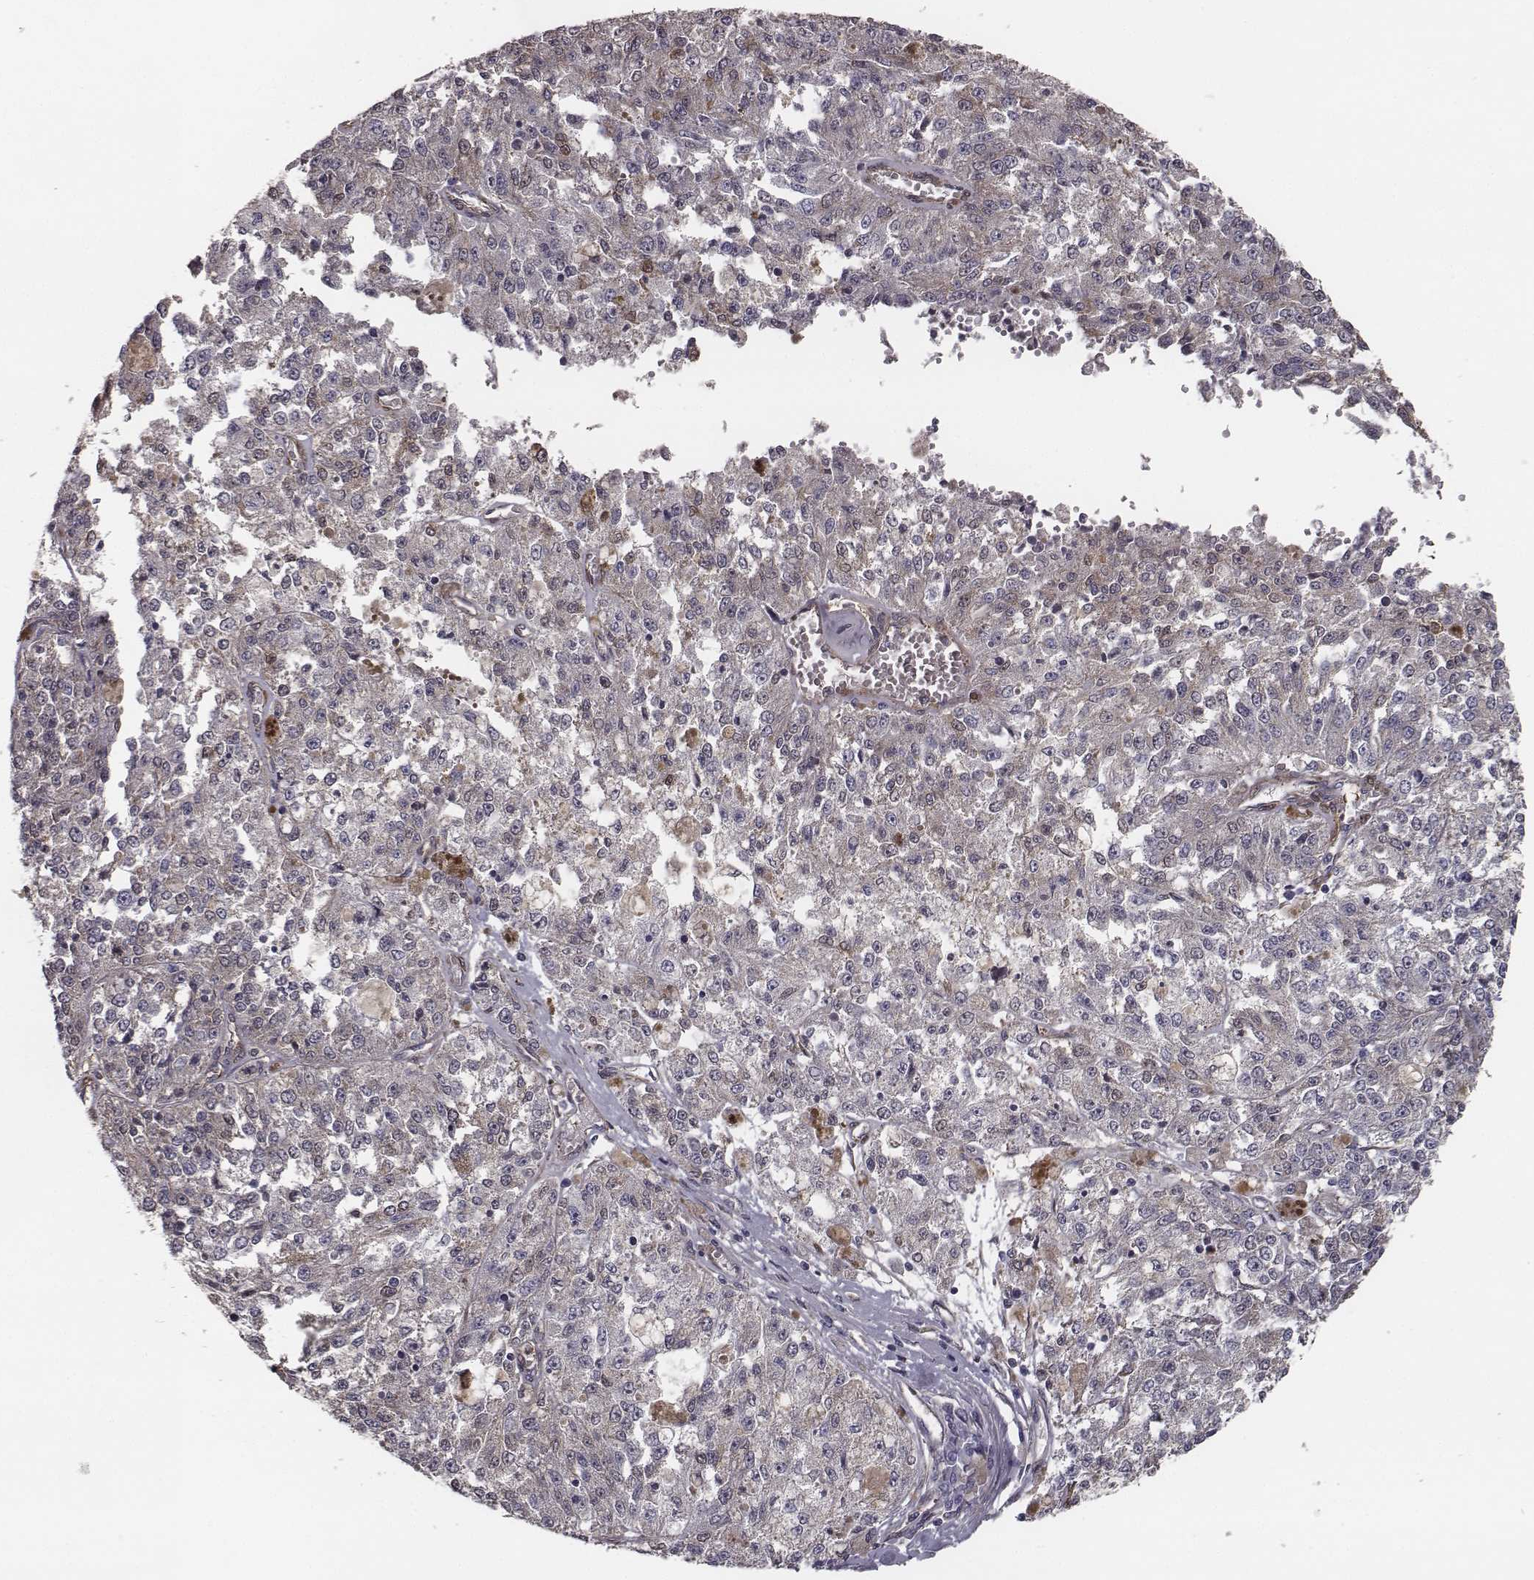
{"staining": {"intensity": "weak", "quantity": ">75%", "location": "cytoplasmic/membranous"}, "tissue": "melanoma", "cell_type": "Tumor cells", "image_type": "cancer", "snomed": [{"axis": "morphology", "description": "Malignant melanoma, Metastatic site"}, {"axis": "topography", "description": "Lymph node"}], "caption": "Protein expression analysis of human malignant melanoma (metastatic site) reveals weak cytoplasmic/membranous staining in about >75% of tumor cells.", "gene": "ISYNA1", "patient": {"sex": "female", "age": 64}}